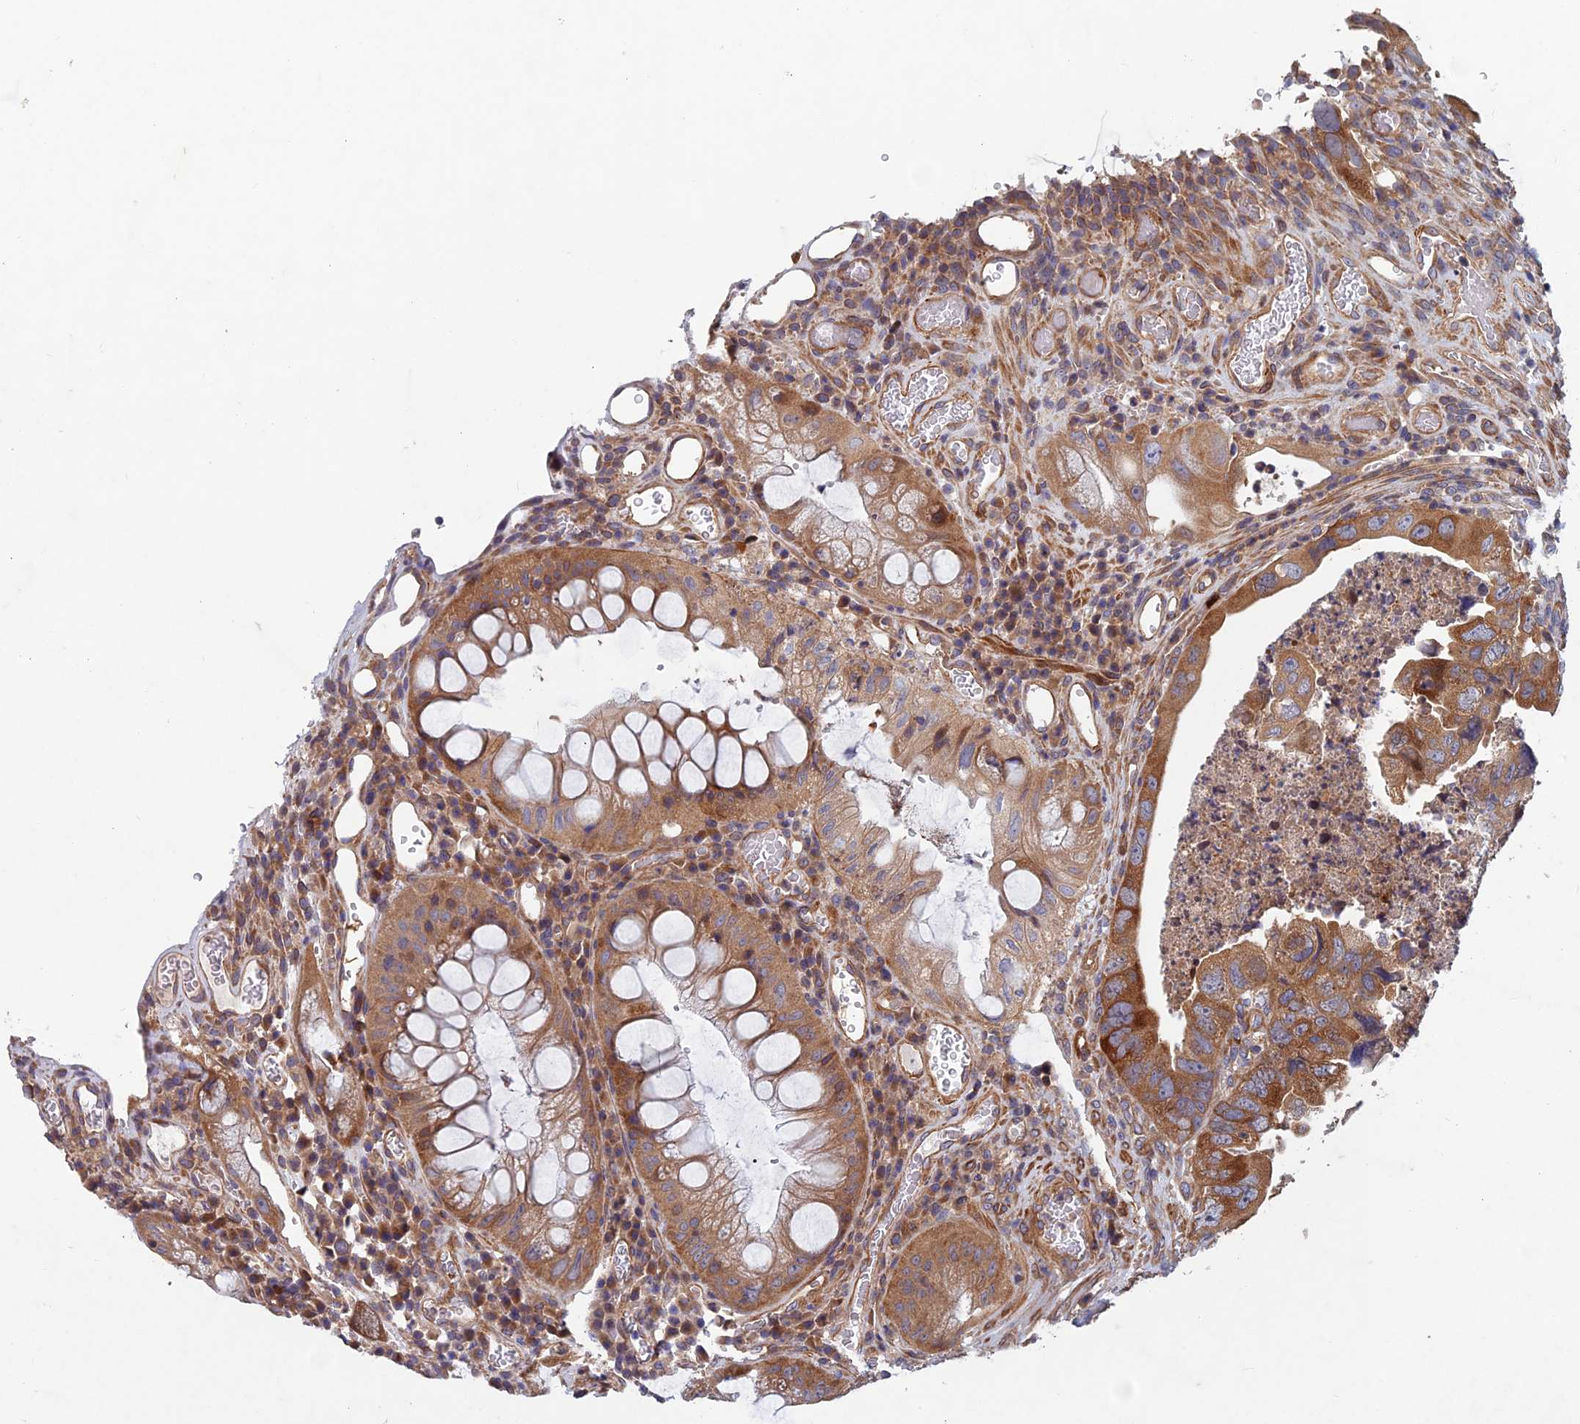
{"staining": {"intensity": "moderate", "quantity": ">75%", "location": "cytoplasmic/membranous"}, "tissue": "colorectal cancer", "cell_type": "Tumor cells", "image_type": "cancer", "snomed": [{"axis": "morphology", "description": "Adenocarcinoma, NOS"}, {"axis": "topography", "description": "Rectum"}], "caption": "Moderate cytoplasmic/membranous protein staining is present in about >75% of tumor cells in colorectal cancer (adenocarcinoma). (DAB IHC with brightfield microscopy, high magnification).", "gene": "NCAPG", "patient": {"sex": "male", "age": 63}}